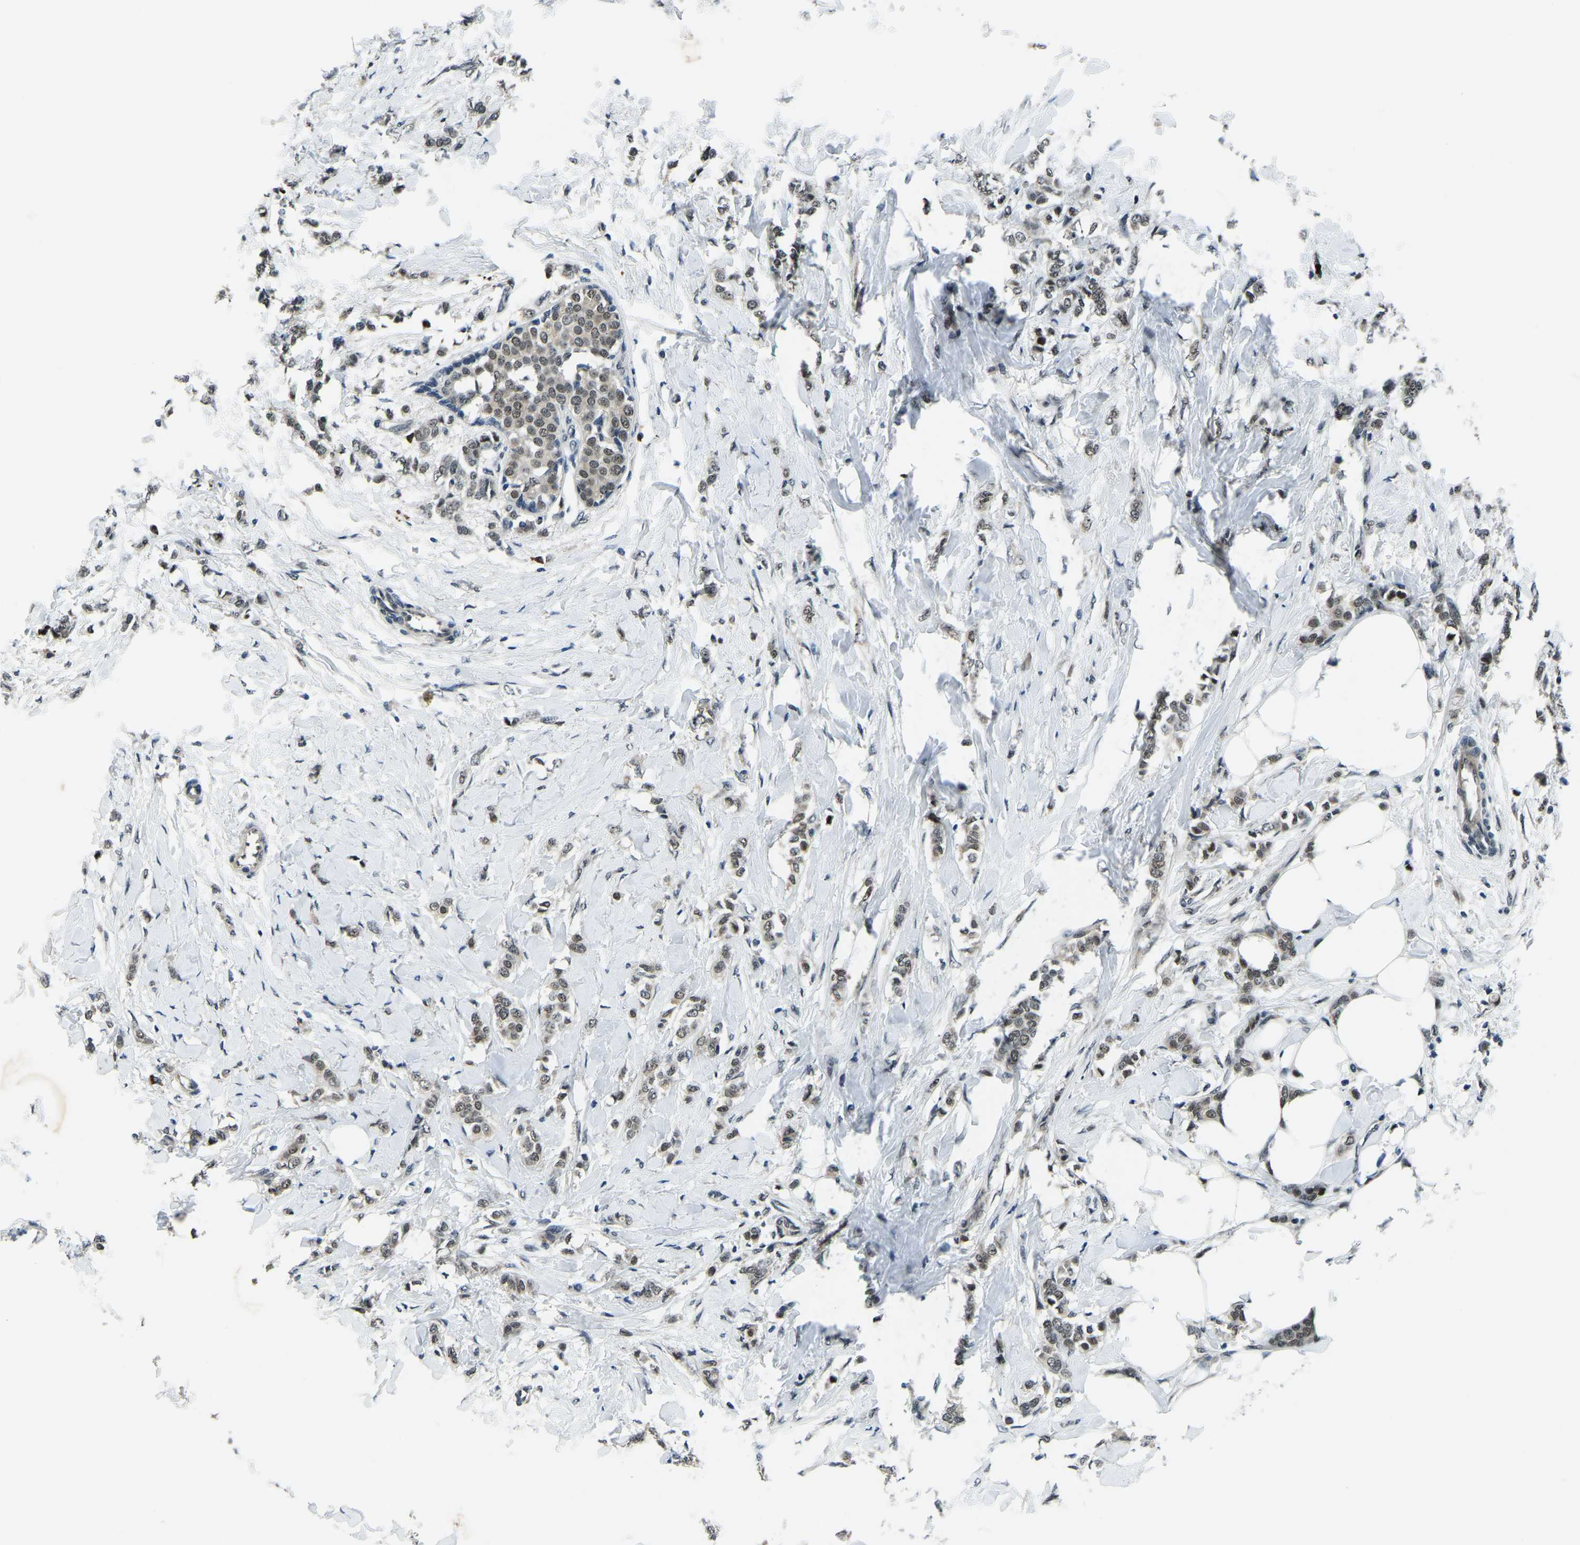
{"staining": {"intensity": "moderate", "quantity": ">75%", "location": "cytoplasmic/membranous,nuclear"}, "tissue": "breast cancer", "cell_type": "Tumor cells", "image_type": "cancer", "snomed": [{"axis": "morphology", "description": "Lobular carcinoma, in situ"}, {"axis": "morphology", "description": "Lobular carcinoma"}, {"axis": "topography", "description": "Breast"}], "caption": "The histopathology image demonstrates a brown stain indicating the presence of a protein in the cytoplasmic/membranous and nuclear of tumor cells in breast lobular carcinoma in situ.", "gene": "ING2", "patient": {"sex": "female", "age": 41}}